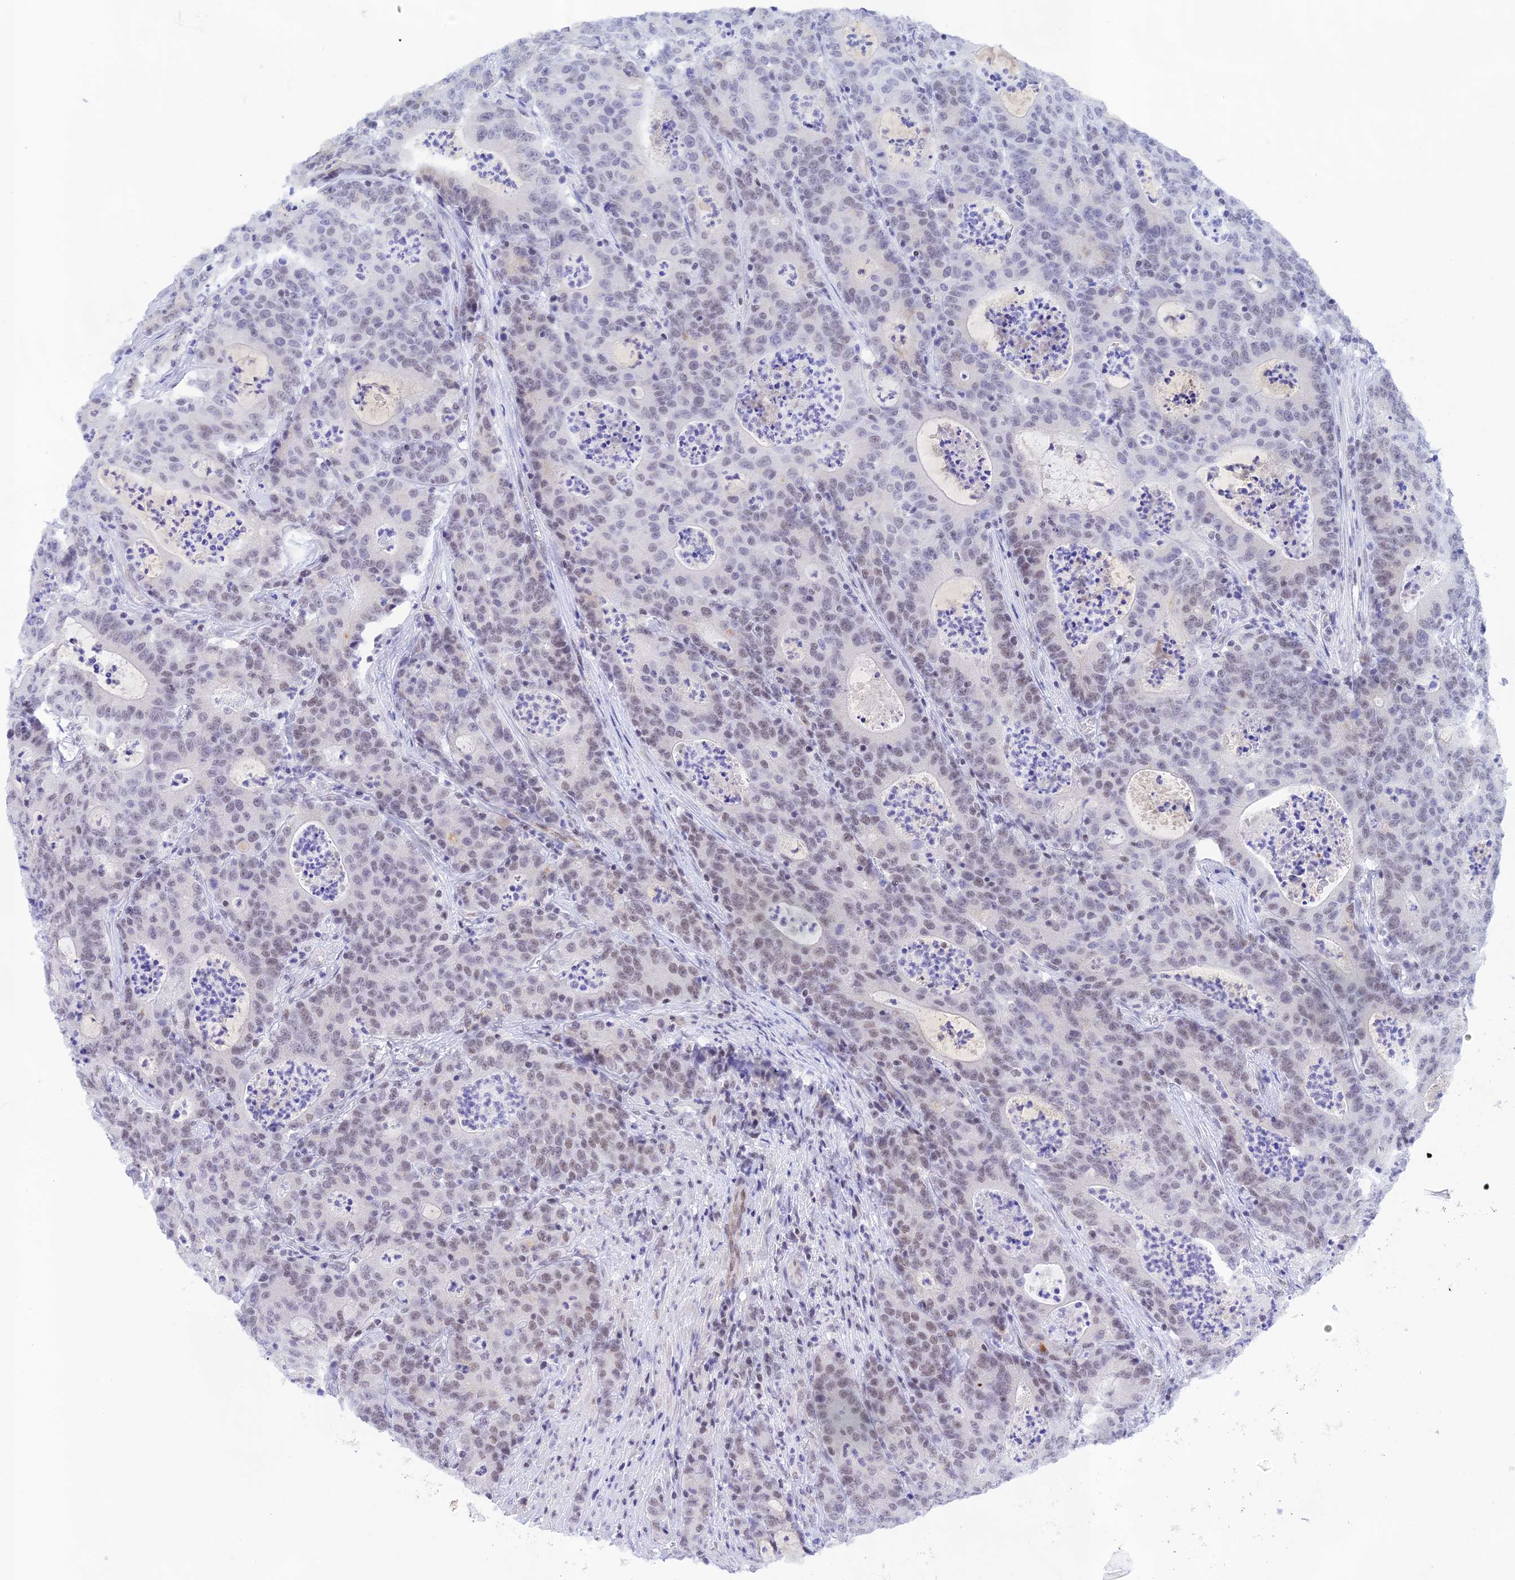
{"staining": {"intensity": "weak", "quantity": "25%-75%", "location": "nuclear"}, "tissue": "colorectal cancer", "cell_type": "Tumor cells", "image_type": "cancer", "snomed": [{"axis": "morphology", "description": "Adenocarcinoma, NOS"}, {"axis": "topography", "description": "Colon"}], "caption": "Adenocarcinoma (colorectal) stained with DAB immunohistochemistry (IHC) shows low levels of weak nuclear expression in approximately 25%-75% of tumor cells.", "gene": "THAP11", "patient": {"sex": "male", "age": 83}}